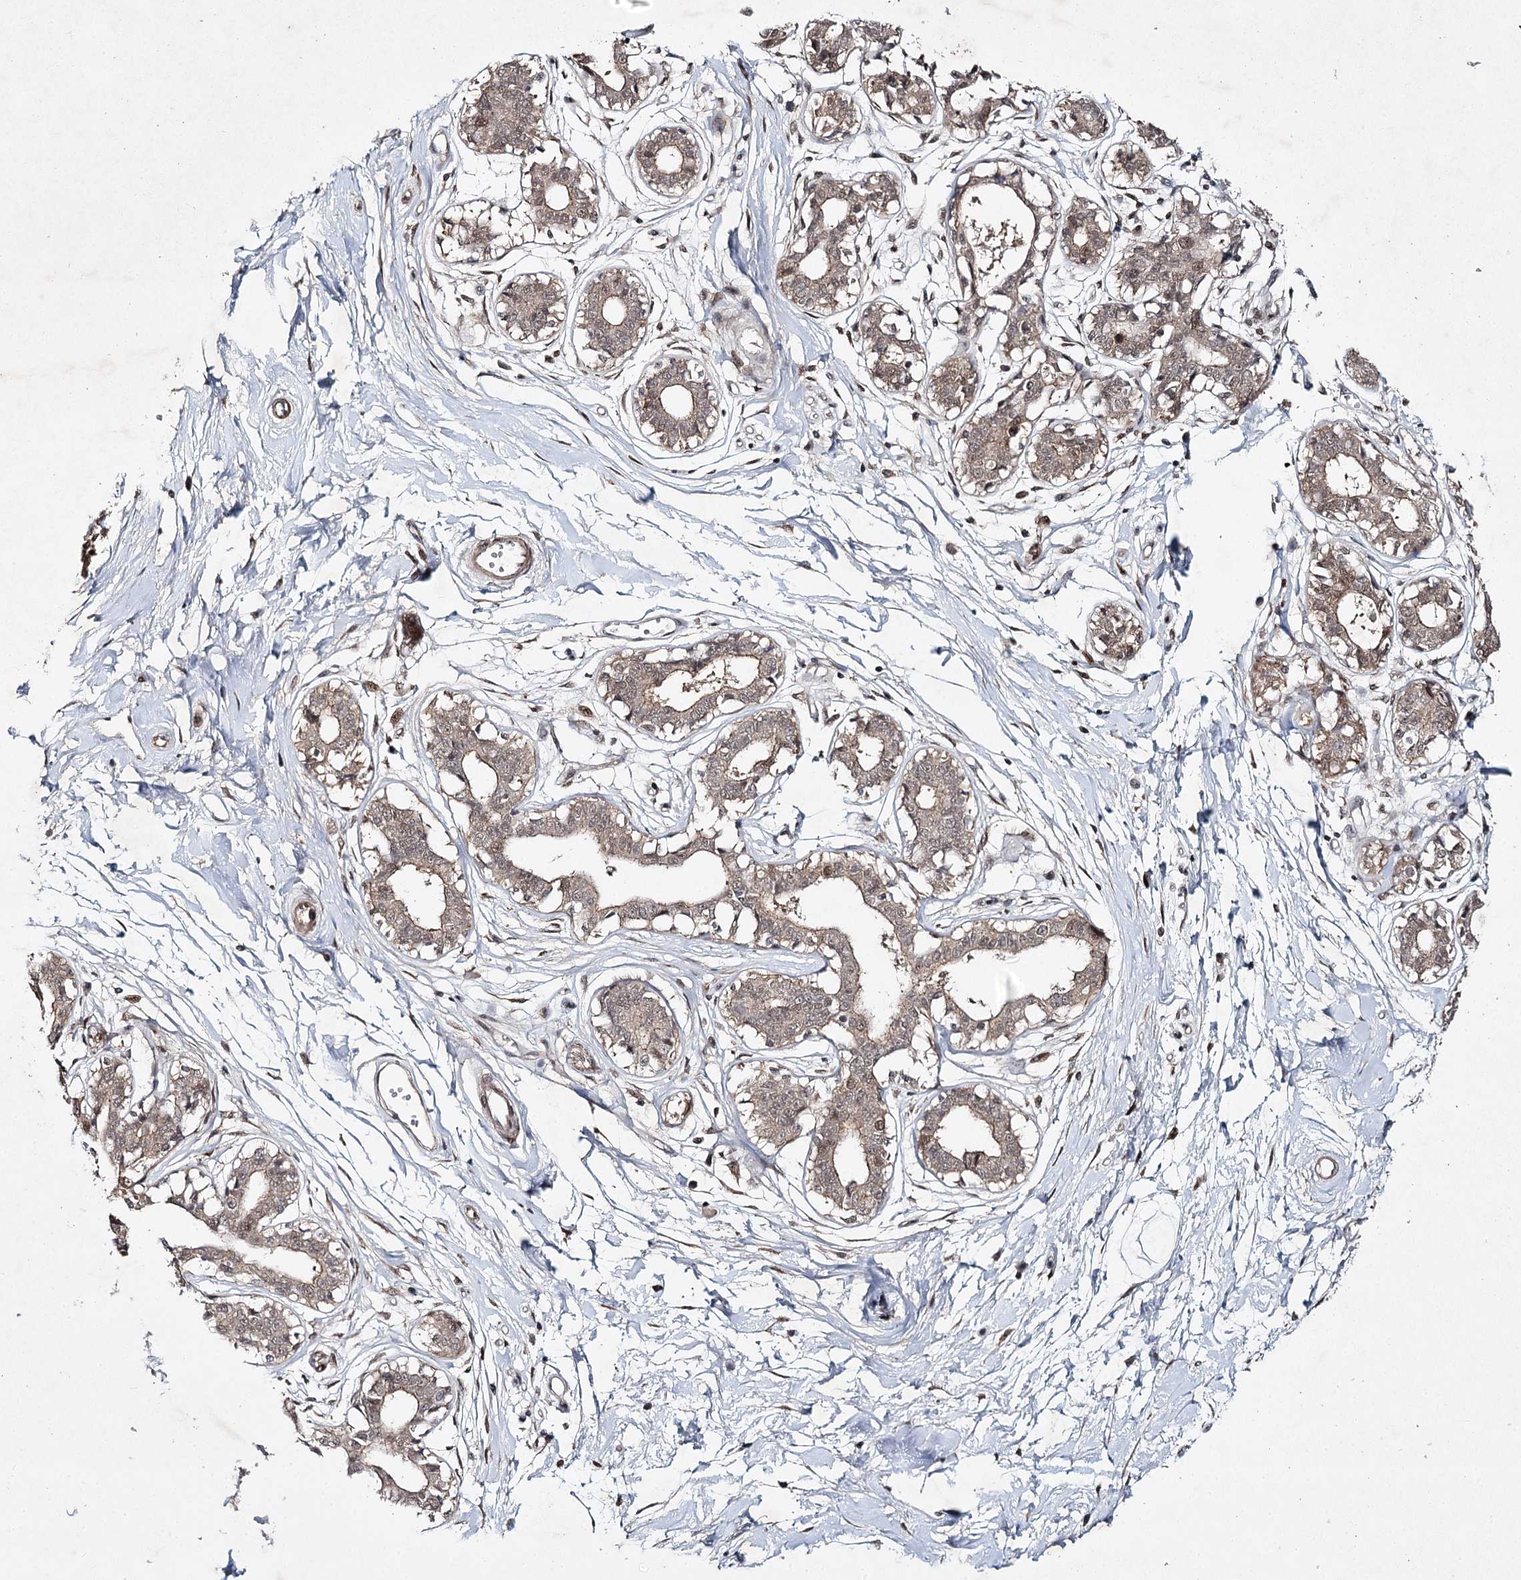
{"staining": {"intensity": "negative", "quantity": "none", "location": "none"}, "tissue": "breast", "cell_type": "Adipocytes", "image_type": "normal", "snomed": [{"axis": "morphology", "description": "Normal tissue, NOS"}, {"axis": "topography", "description": "Breast"}], "caption": "Immunohistochemistry (IHC) of unremarkable breast shows no staining in adipocytes. (Stains: DAB IHC with hematoxylin counter stain, Microscopy: brightfield microscopy at high magnification).", "gene": "DCUN1D4", "patient": {"sex": "female", "age": 45}}